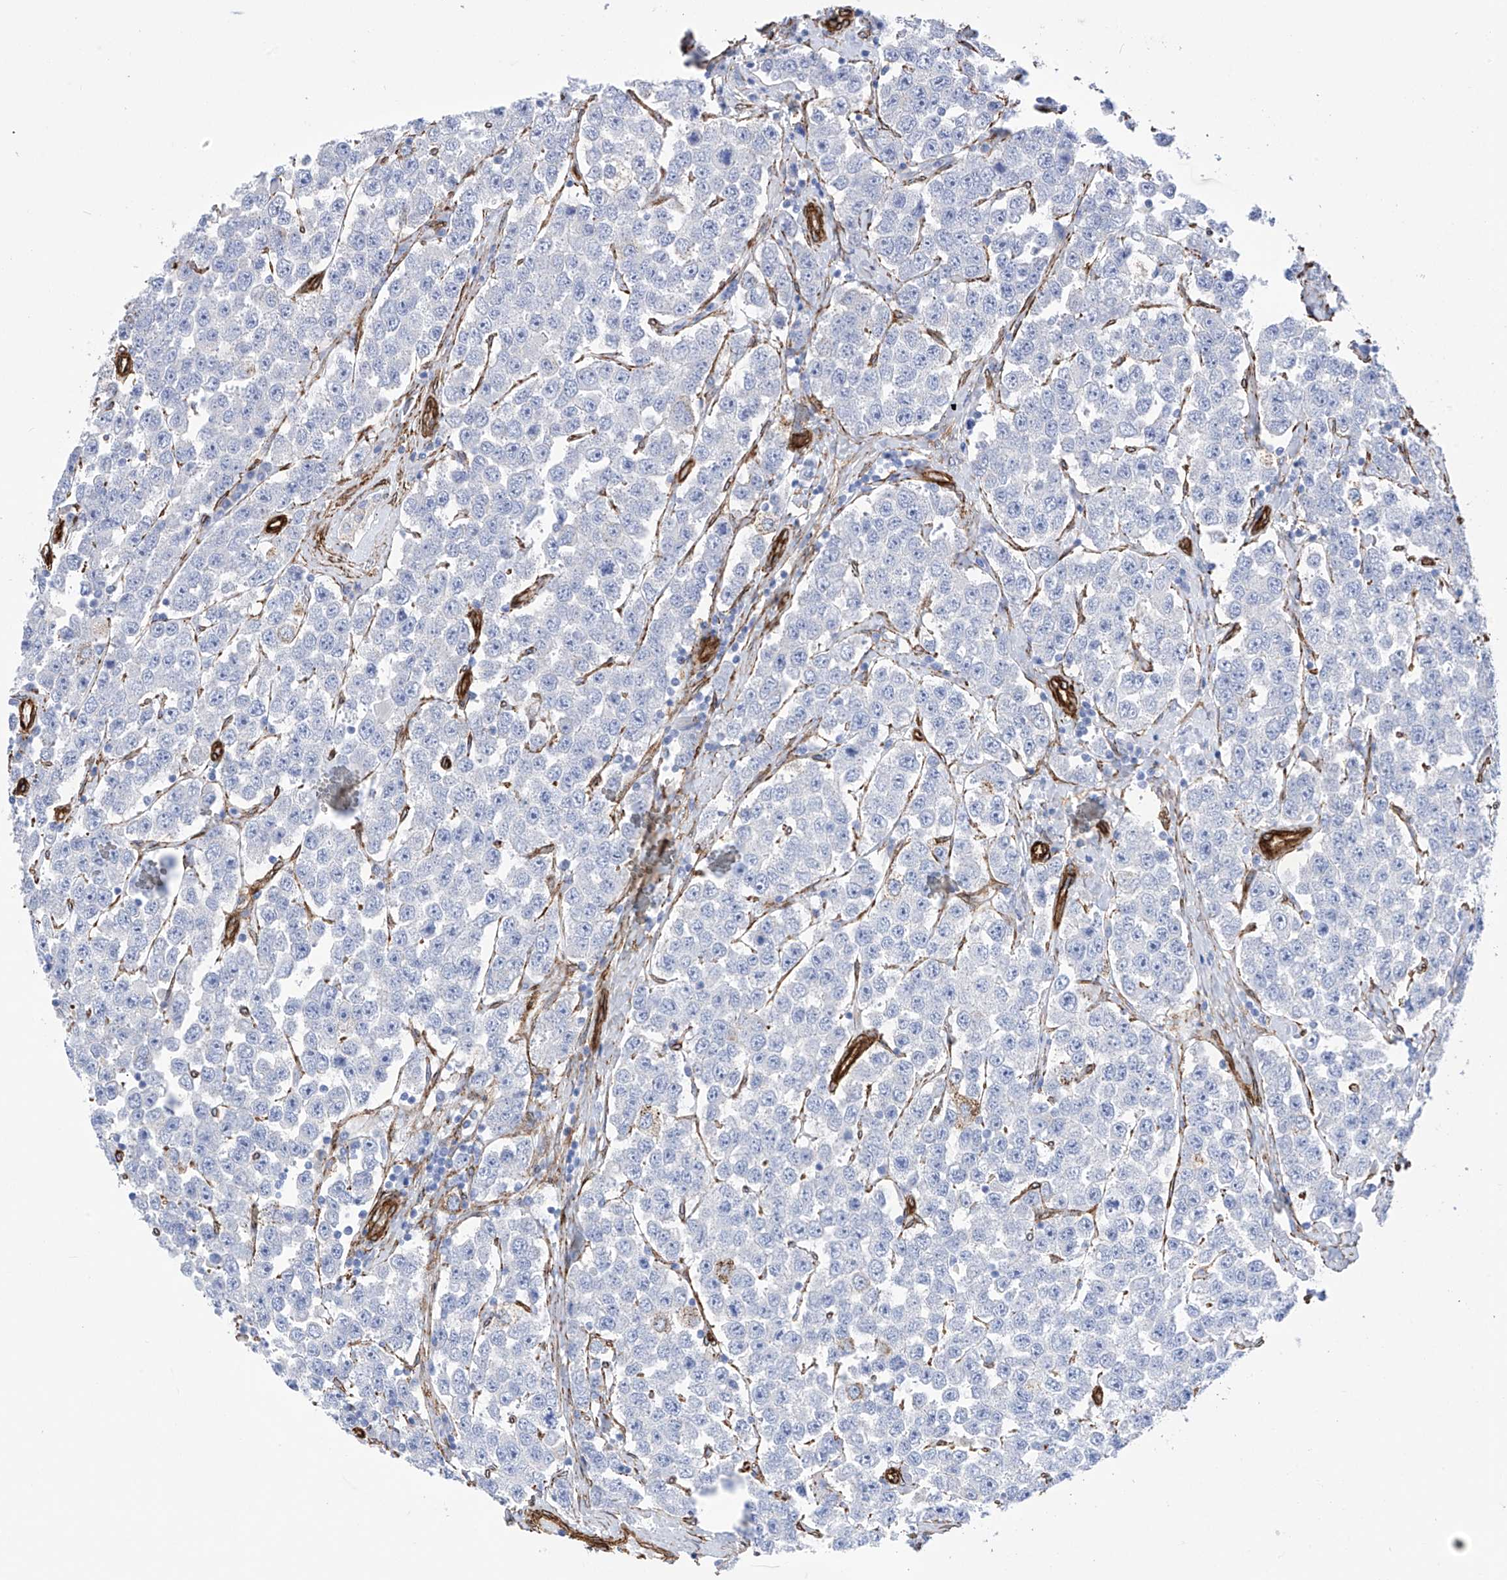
{"staining": {"intensity": "negative", "quantity": "none", "location": "none"}, "tissue": "testis cancer", "cell_type": "Tumor cells", "image_type": "cancer", "snomed": [{"axis": "morphology", "description": "Seminoma, NOS"}, {"axis": "topography", "description": "Testis"}], "caption": "There is no significant staining in tumor cells of testis cancer (seminoma). (DAB immunohistochemistry (IHC), high magnification).", "gene": "UBTD1", "patient": {"sex": "male", "age": 28}}